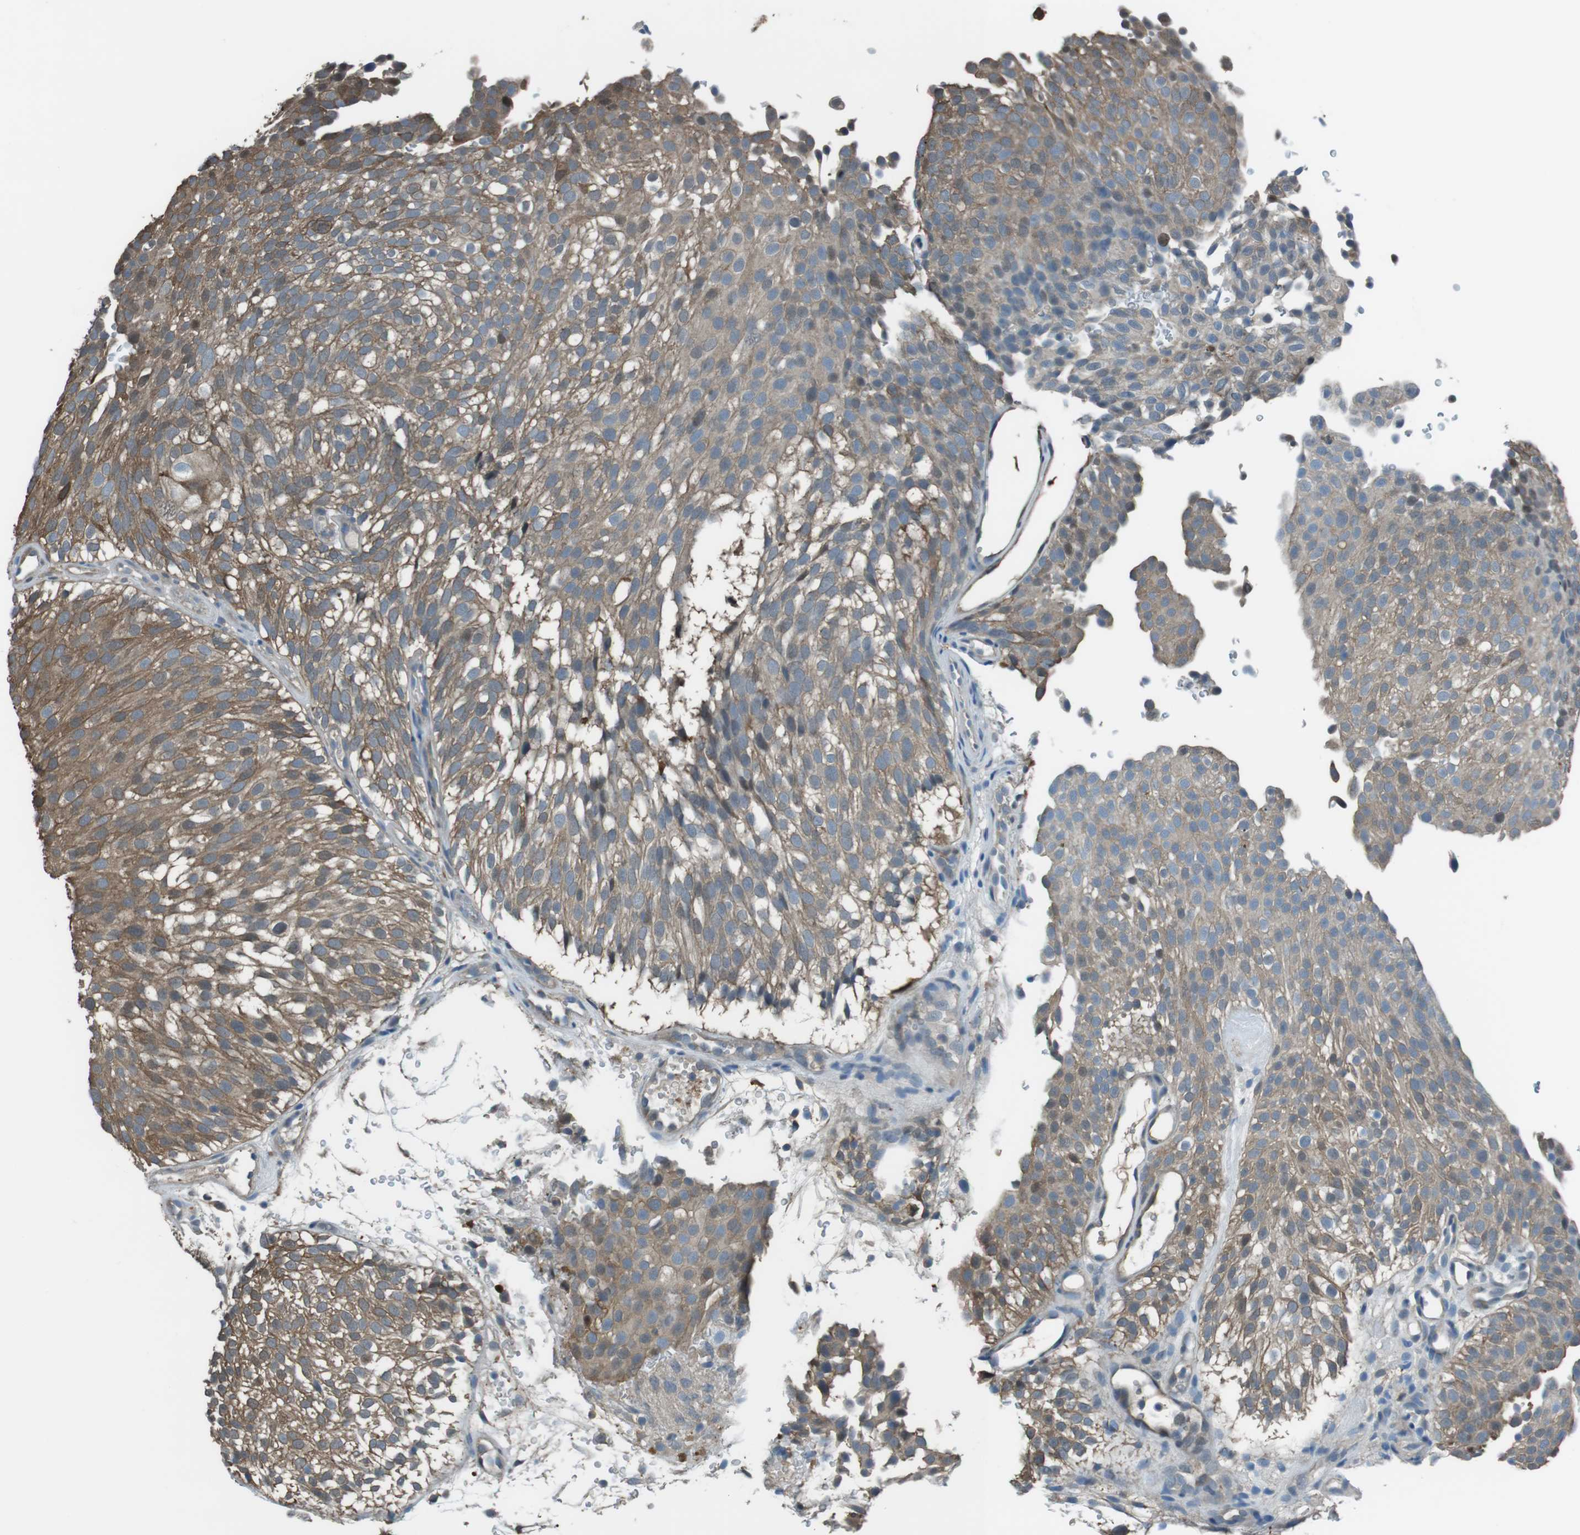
{"staining": {"intensity": "moderate", "quantity": ">75%", "location": "cytoplasmic/membranous"}, "tissue": "urothelial cancer", "cell_type": "Tumor cells", "image_type": "cancer", "snomed": [{"axis": "morphology", "description": "Urothelial carcinoma, Low grade"}, {"axis": "topography", "description": "Urinary bladder"}], "caption": "Approximately >75% of tumor cells in human urothelial cancer exhibit moderate cytoplasmic/membranous protein staining as visualized by brown immunohistochemical staining.", "gene": "TWSG1", "patient": {"sex": "male", "age": 78}}